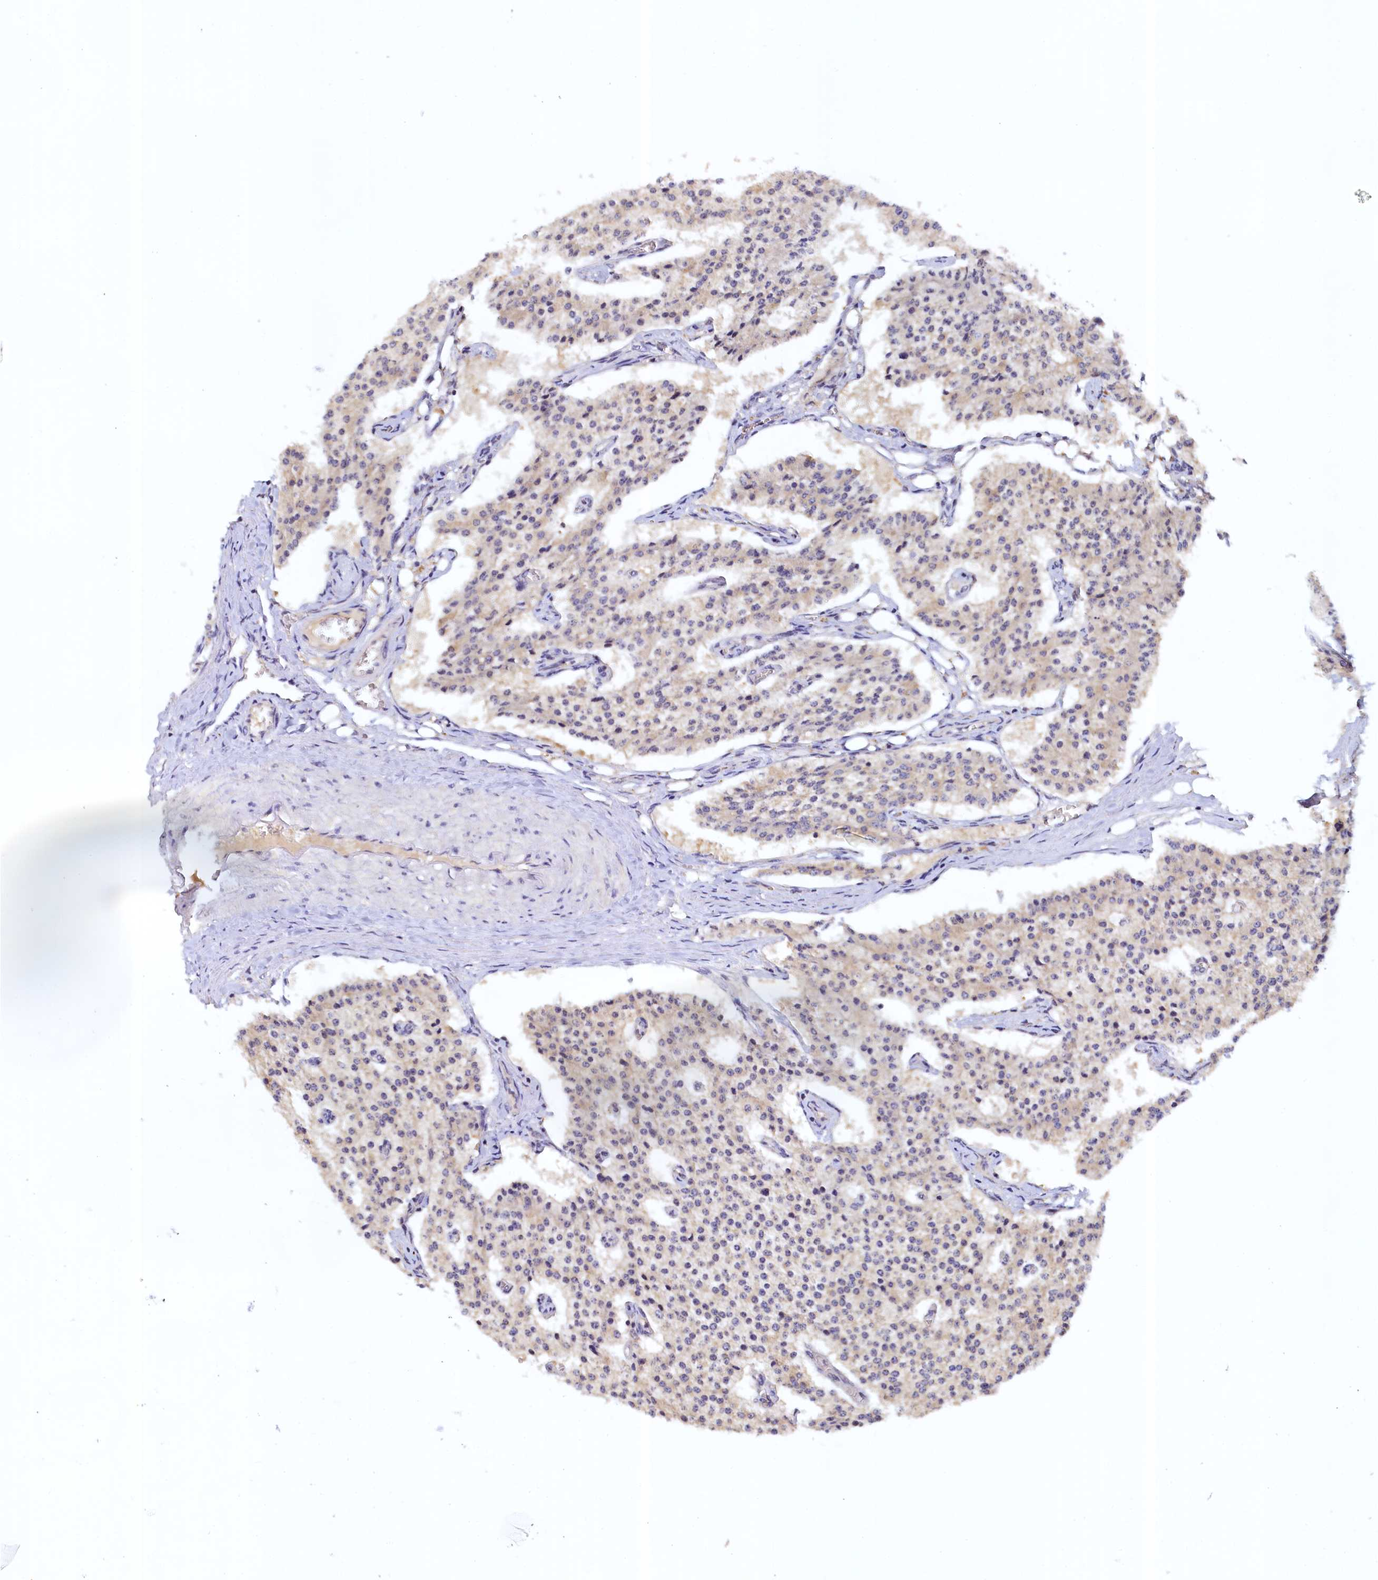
{"staining": {"intensity": "weak", "quantity": "<25%", "location": "cytoplasmic/membranous"}, "tissue": "carcinoid", "cell_type": "Tumor cells", "image_type": "cancer", "snomed": [{"axis": "morphology", "description": "Carcinoid, malignant, NOS"}, {"axis": "topography", "description": "Colon"}], "caption": "A high-resolution micrograph shows IHC staining of malignant carcinoid, which shows no significant expression in tumor cells. (DAB immunohistochemistry, high magnification).", "gene": "PAAF1", "patient": {"sex": "female", "age": 52}}